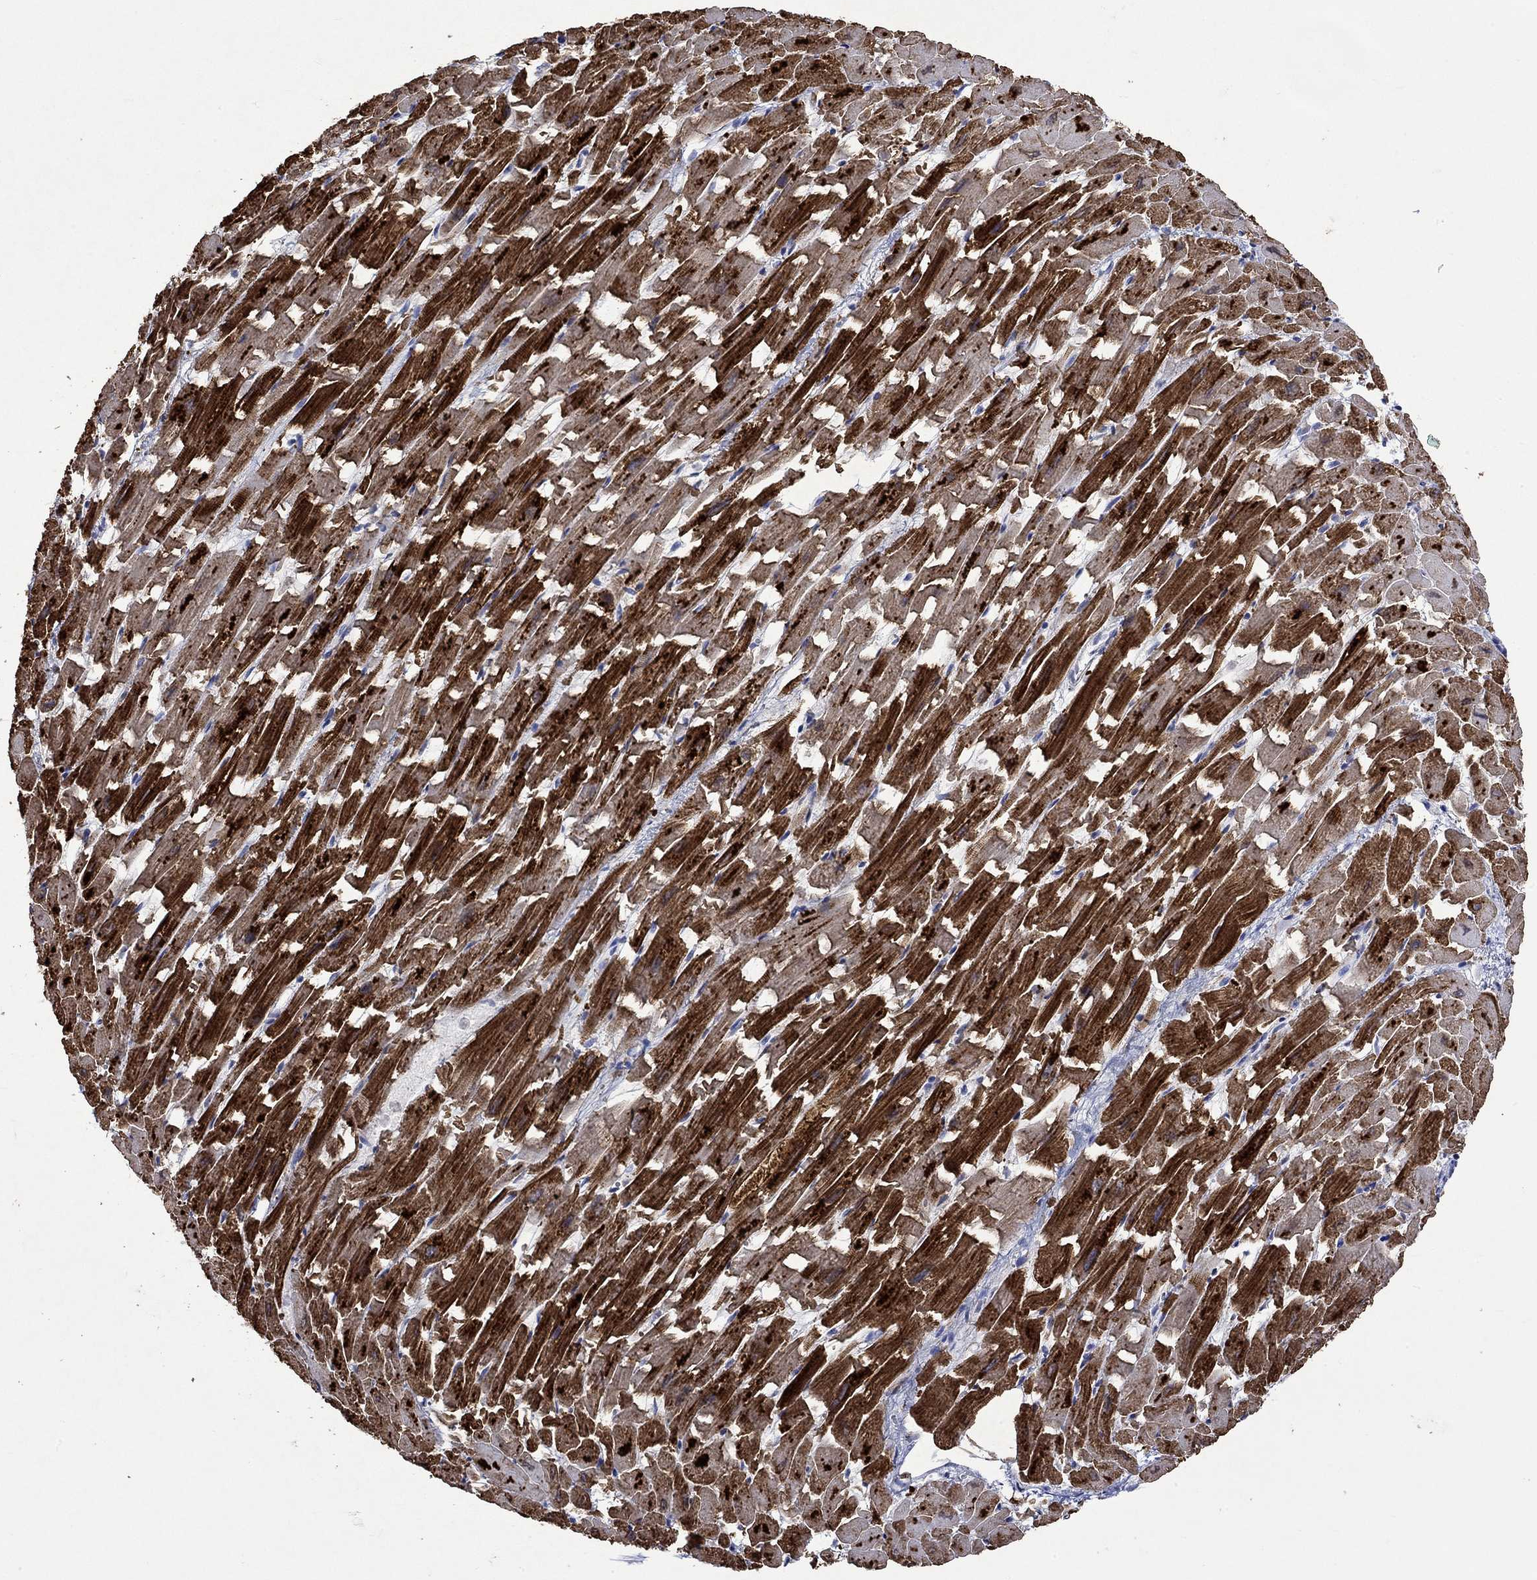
{"staining": {"intensity": "strong", "quantity": ">75%", "location": "cytoplasmic/membranous"}, "tissue": "heart muscle", "cell_type": "Cardiomyocytes", "image_type": "normal", "snomed": [{"axis": "morphology", "description": "Normal tissue, NOS"}, {"axis": "topography", "description": "Heart"}], "caption": "Immunohistochemistry staining of benign heart muscle, which shows high levels of strong cytoplasmic/membranous staining in about >75% of cardiomyocytes indicating strong cytoplasmic/membranous protein expression. The staining was performed using DAB (3,3'-diaminobenzidine) (brown) for protein detection and nuclei were counterstained in hematoxylin (blue).", "gene": "CRYAB", "patient": {"sex": "female", "age": 64}}